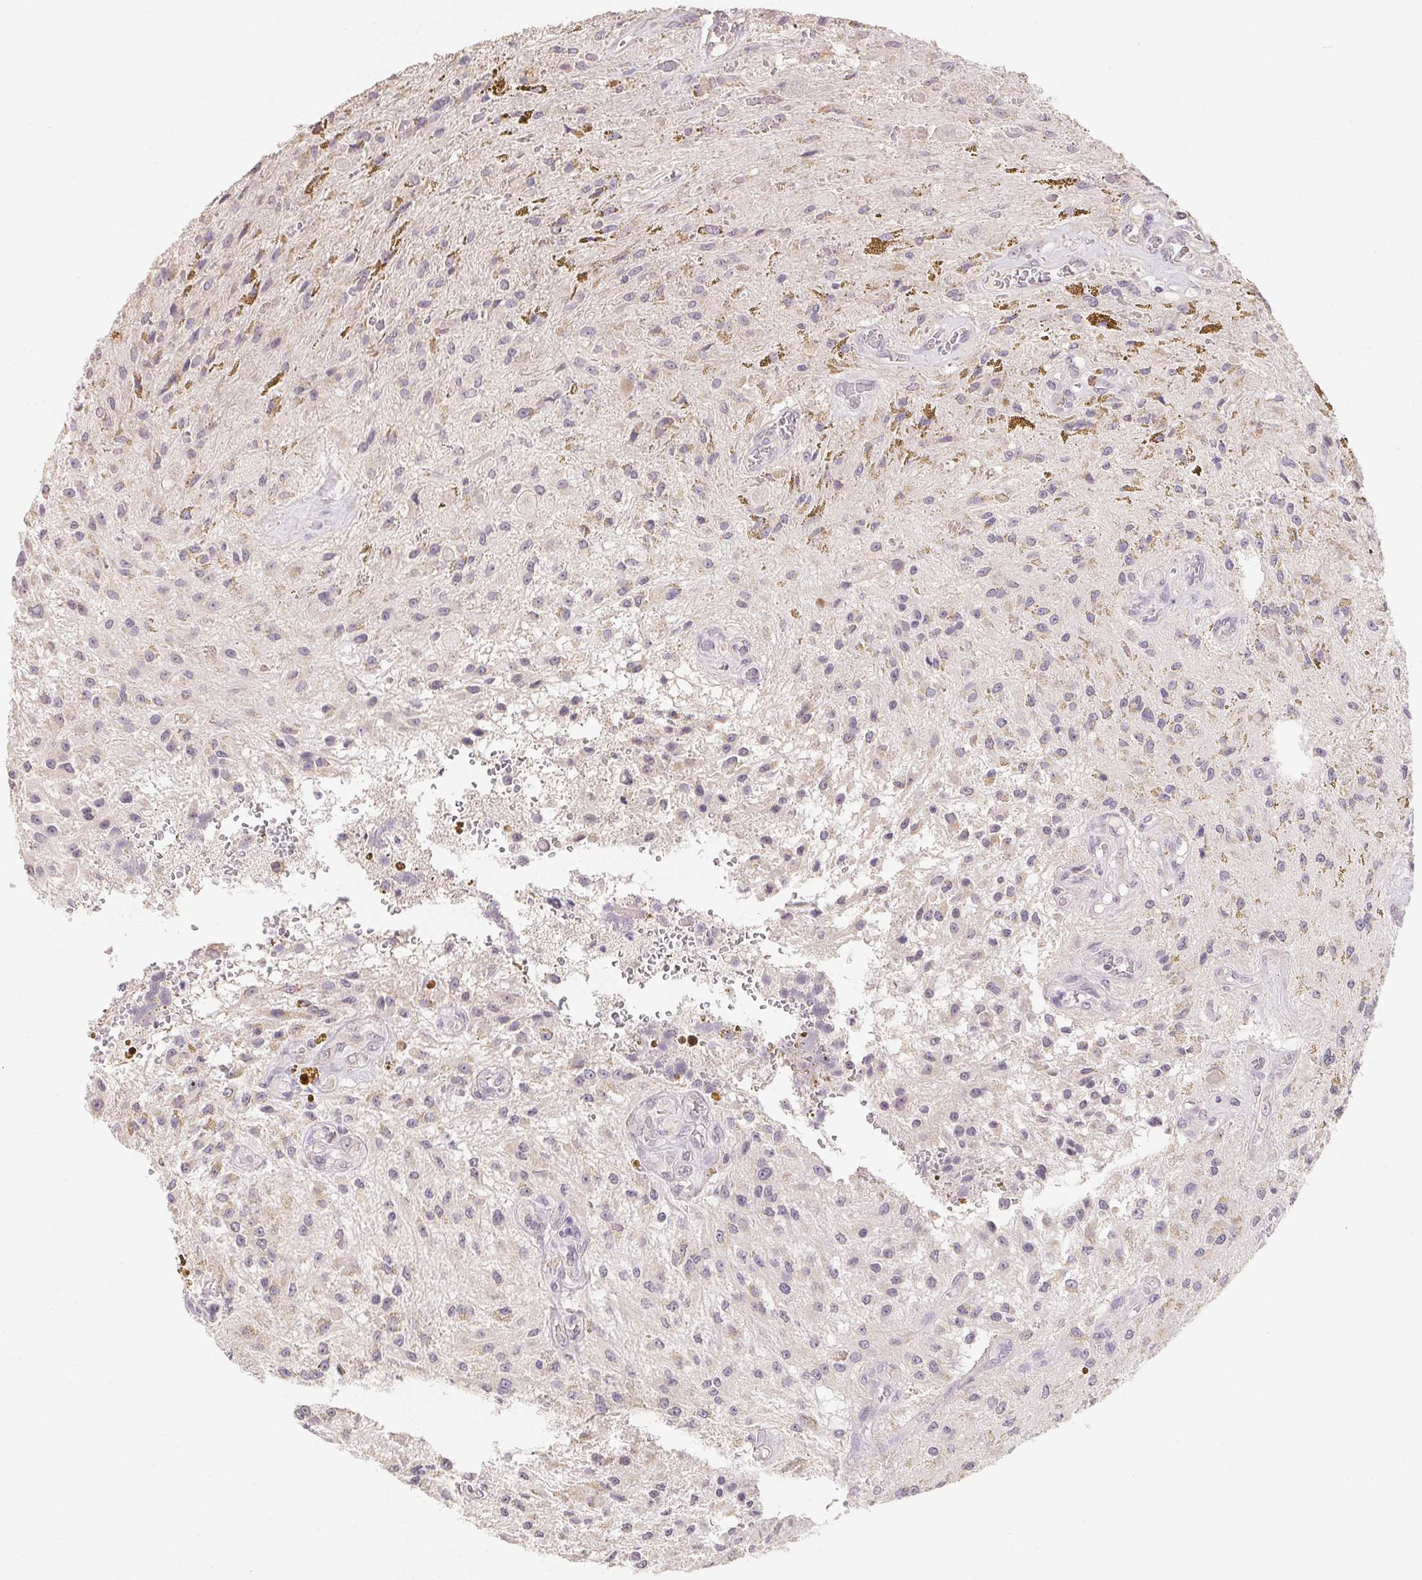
{"staining": {"intensity": "negative", "quantity": "none", "location": "none"}, "tissue": "glioma", "cell_type": "Tumor cells", "image_type": "cancer", "snomed": [{"axis": "morphology", "description": "Glioma, malignant, Low grade"}, {"axis": "topography", "description": "Cerebellum"}], "caption": "Tumor cells show no significant staining in glioma.", "gene": "MAP7D2", "patient": {"sex": "female", "age": 14}}